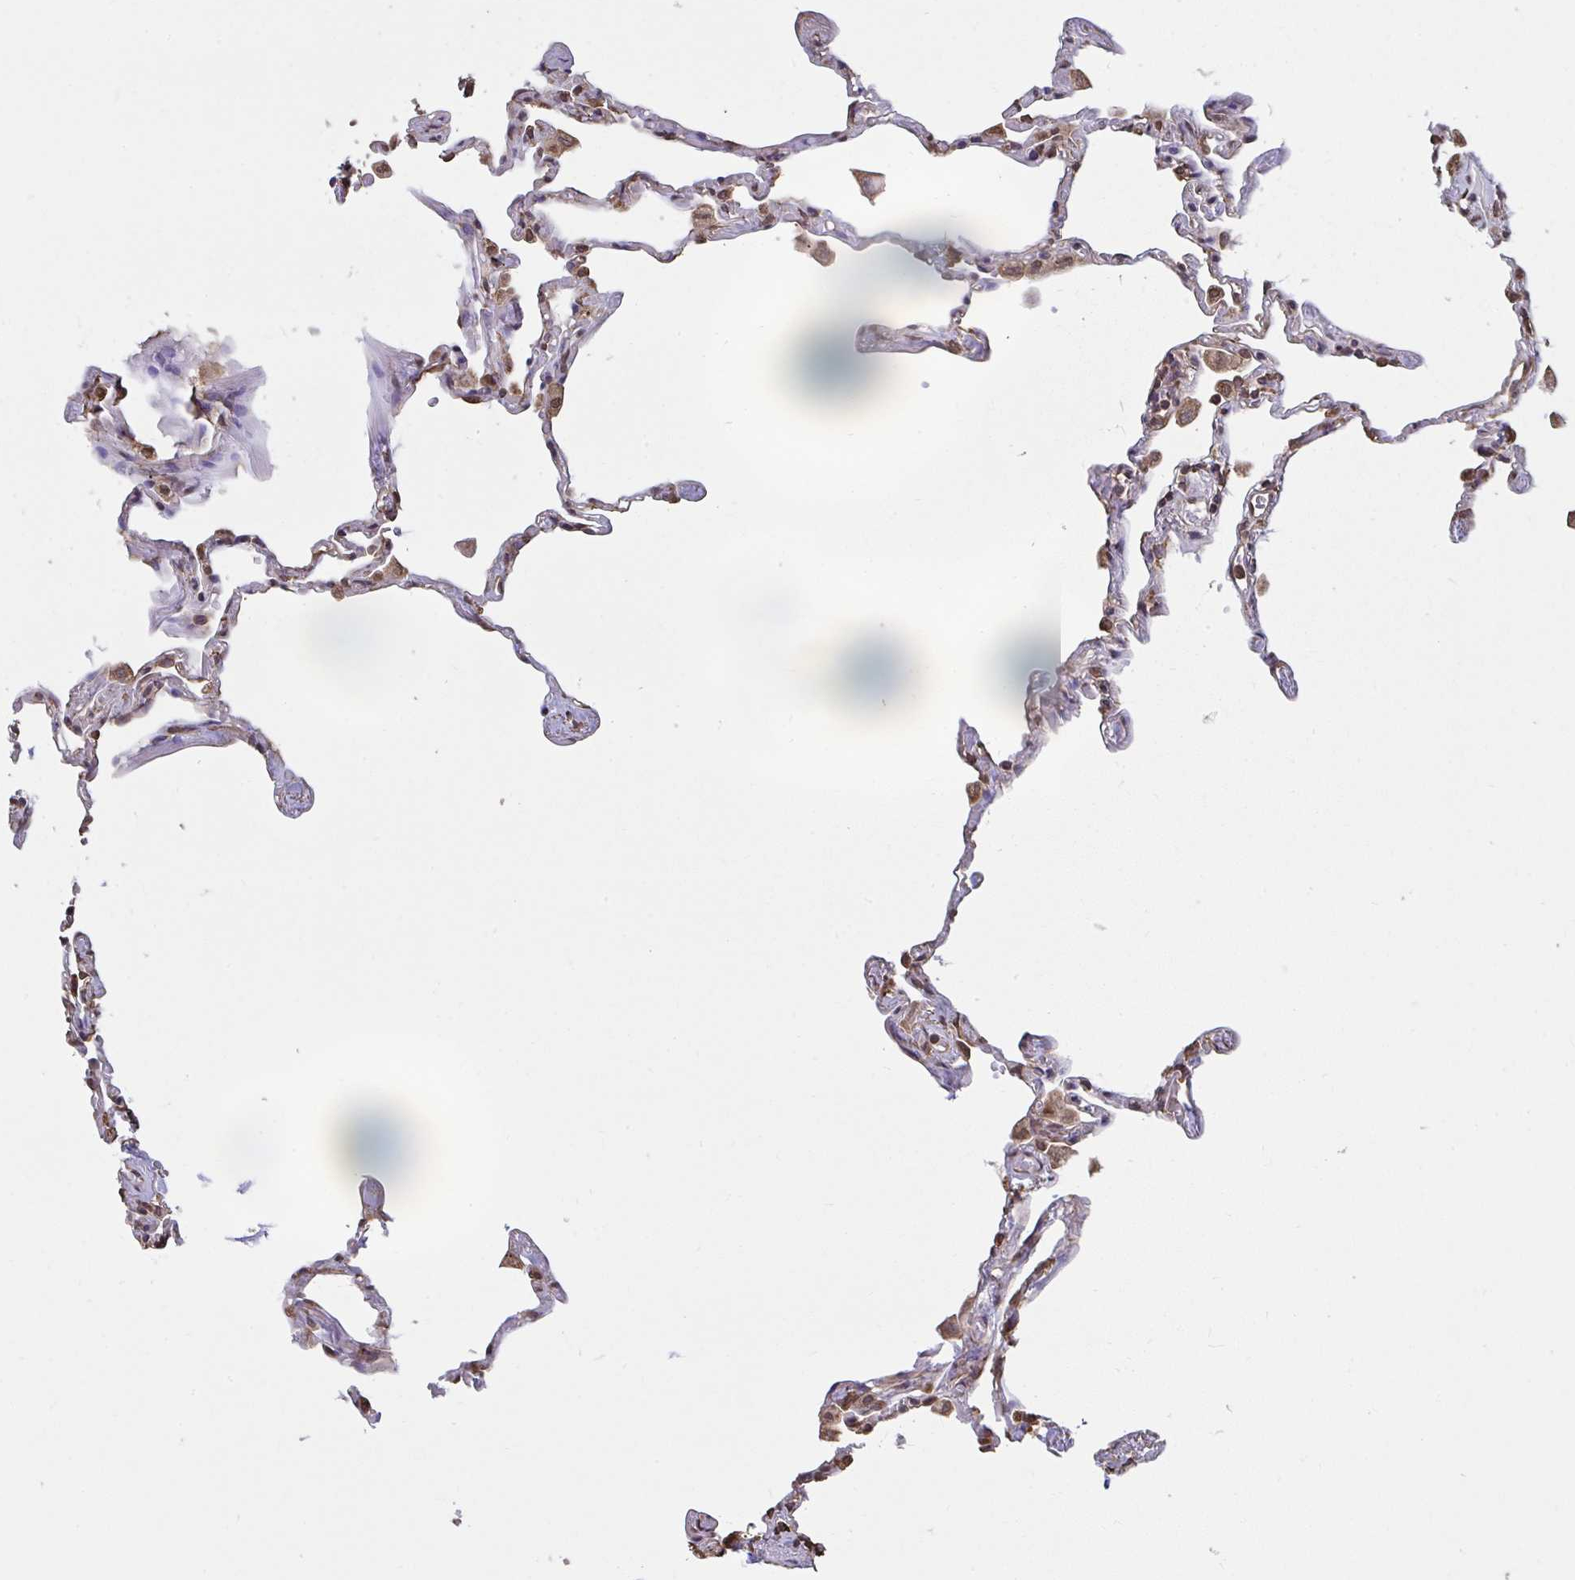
{"staining": {"intensity": "weak", "quantity": "25%-75%", "location": "cytoplasmic/membranous,nuclear"}, "tissue": "lung", "cell_type": "Alveolar cells", "image_type": "normal", "snomed": [{"axis": "morphology", "description": "Normal tissue, NOS"}, {"axis": "topography", "description": "Lung"}], "caption": "Immunohistochemical staining of normal human lung demonstrates low levels of weak cytoplasmic/membranous,nuclear expression in about 25%-75% of alveolar cells. (Brightfield microscopy of DAB IHC at high magnification).", "gene": "SYNCRIP", "patient": {"sex": "female", "age": 67}}